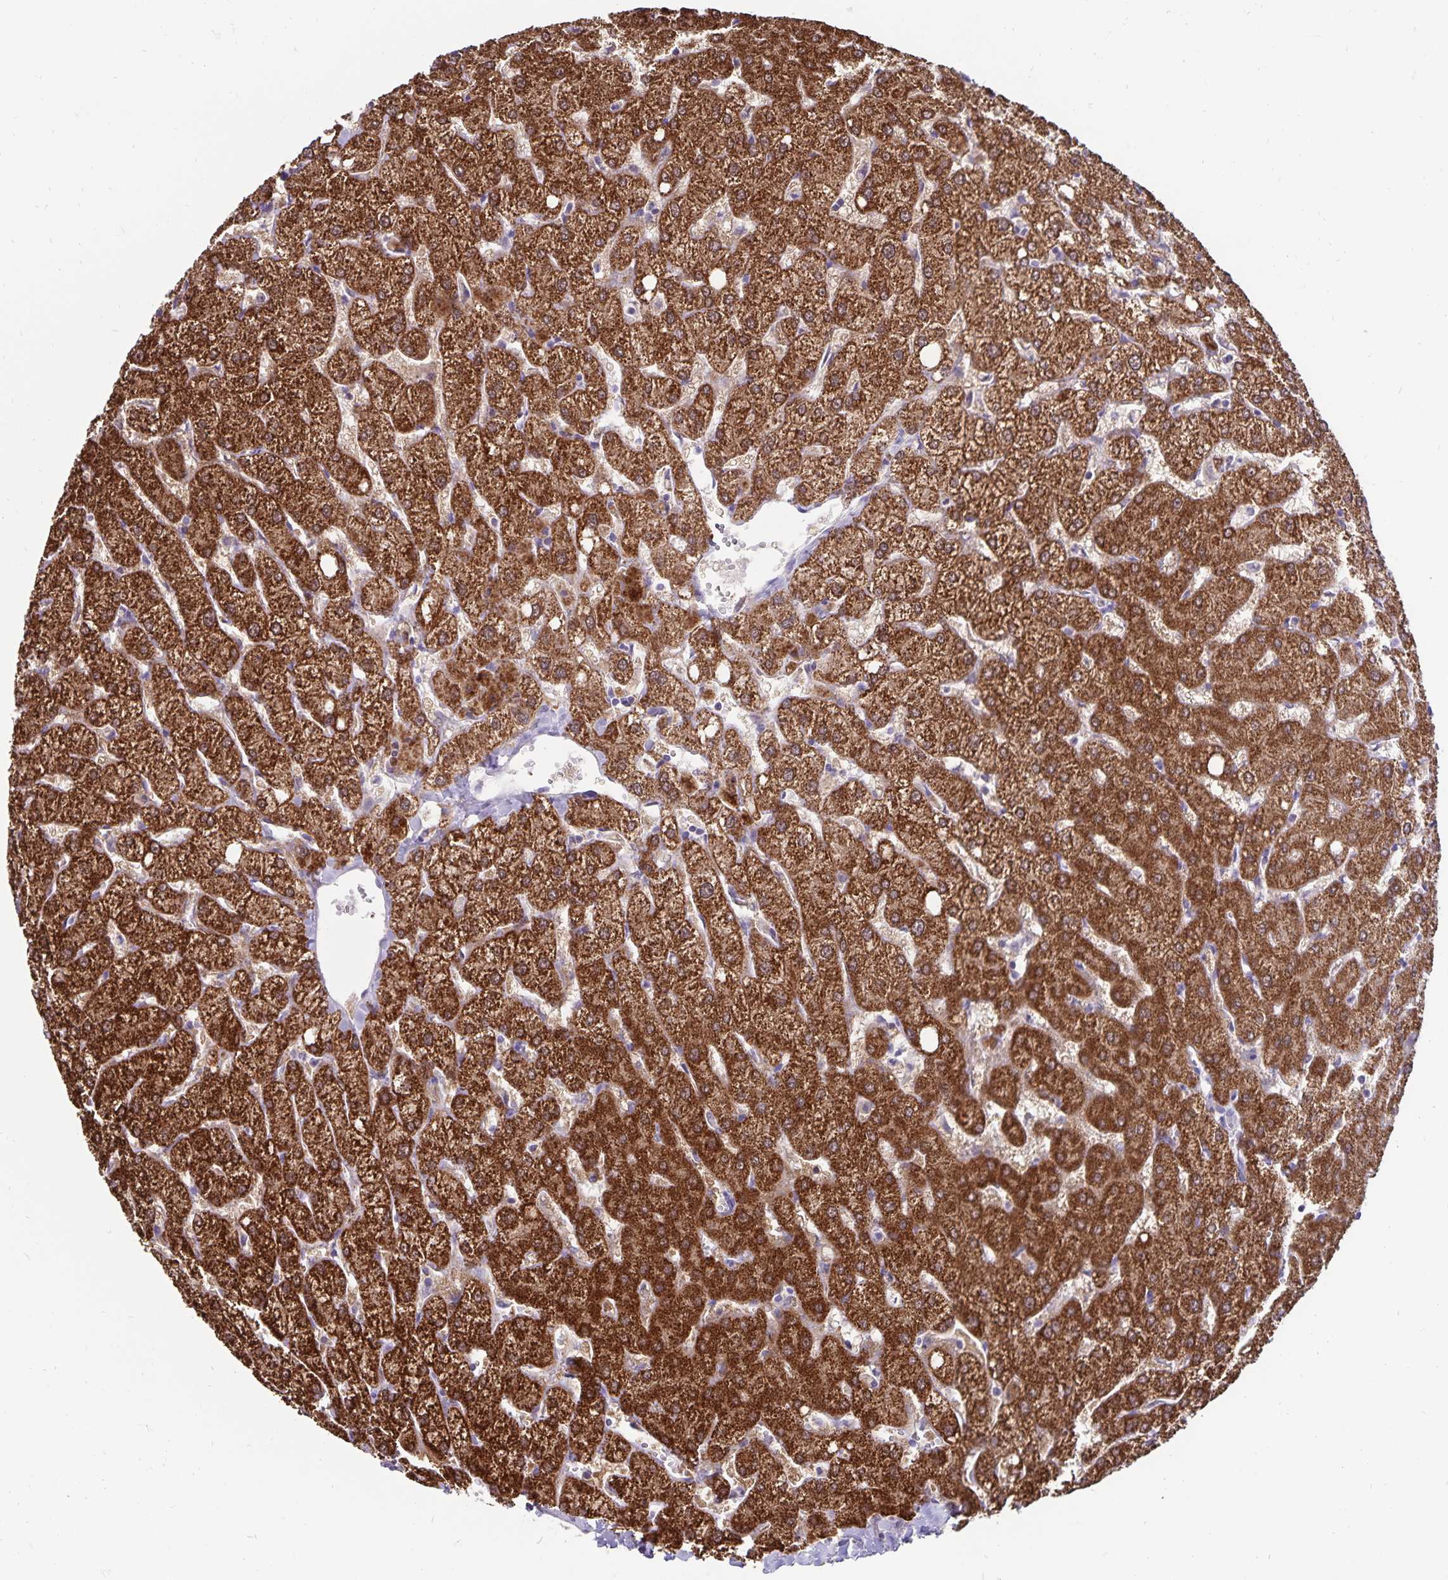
{"staining": {"intensity": "negative", "quantity": "none", "location": "none"}, "tissue": "liver", "cell_type": "Cholangiocytes", "image_type": "normal", "snomed": [{"axis": "morphology", "description": "Normal tissue, NOS"}, {"axis": "topography", "description": "Liver"}], "caption": "DAB (3,3'-diaminobenzidine) immunohistochemical staining of benign human liver shows no significant positivity in cholangiocytes. (DAB IHC with hematoxylin counter stain).", "gene": "CDKN2B", "patient": {"sex": "female", "age": 54}}